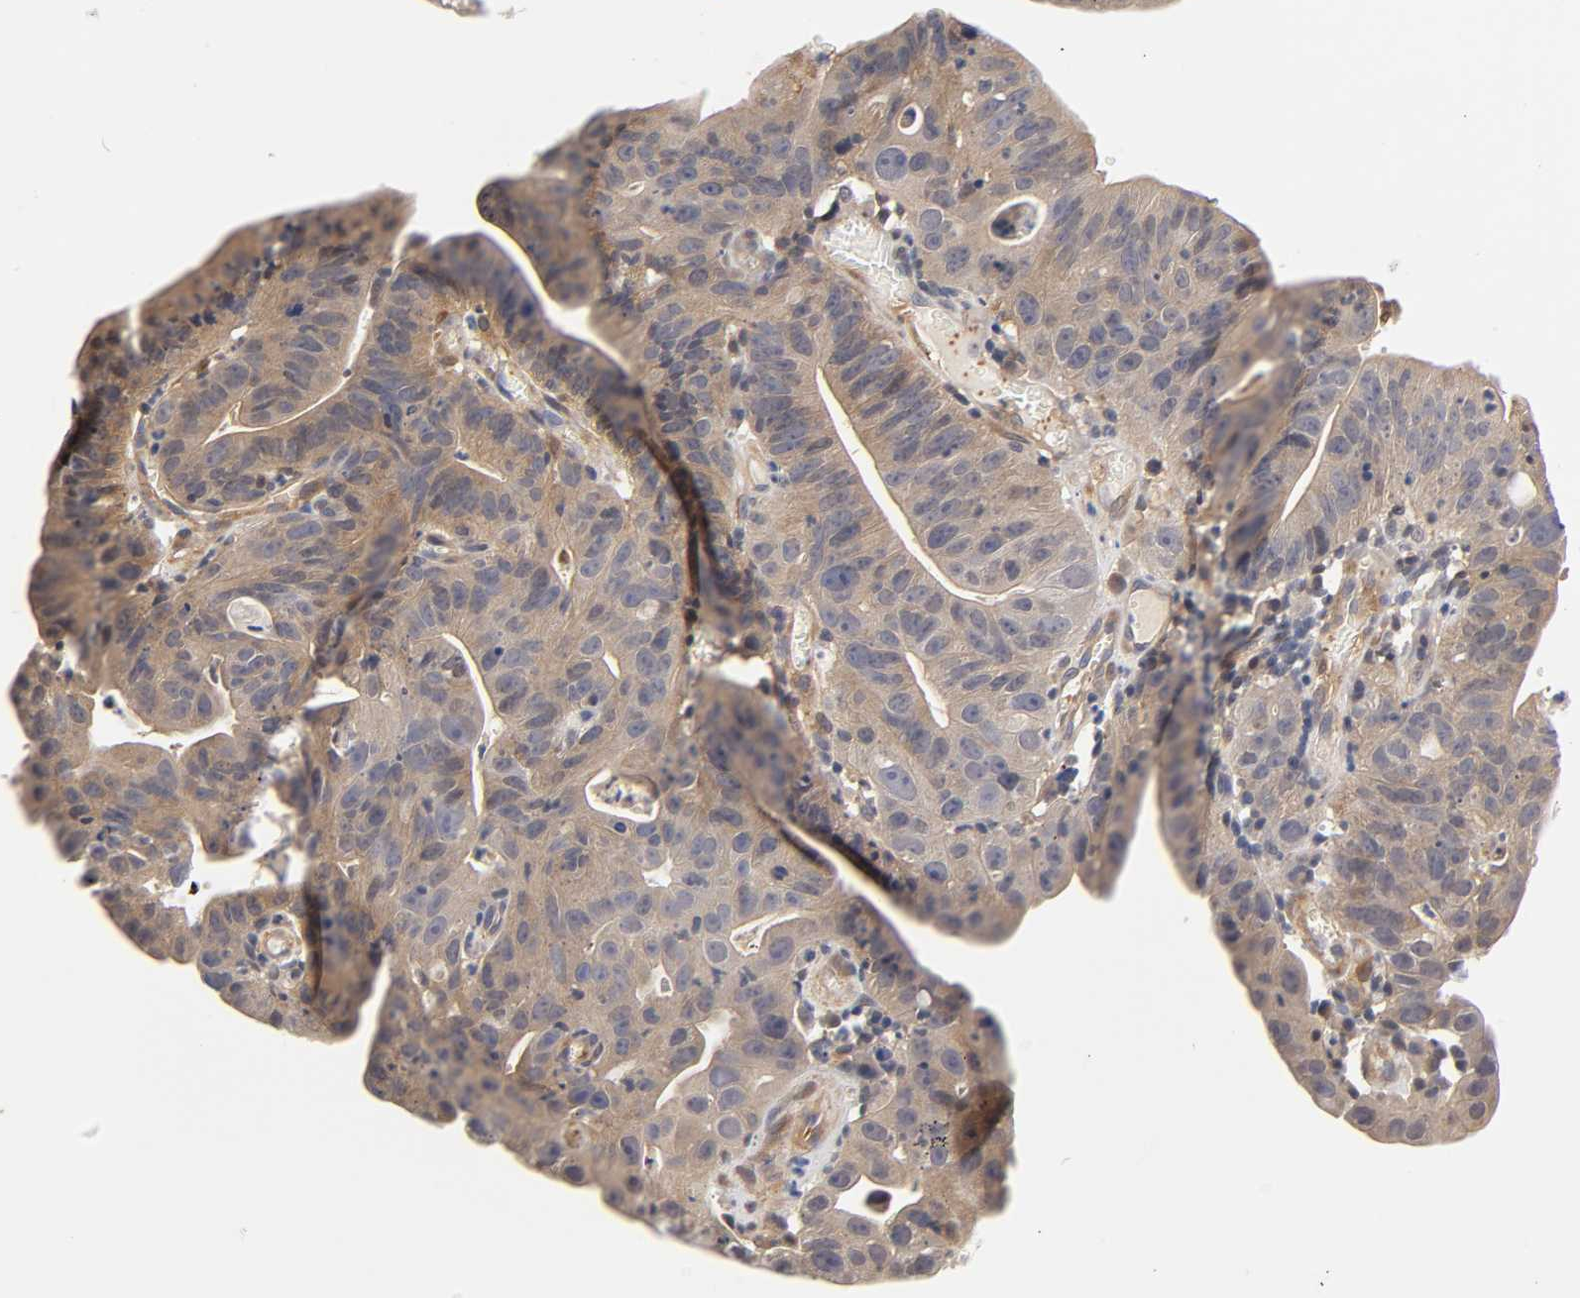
{"staining": {"intensity": "moderate", "quantity": ">75%", "location": "cytoplasmic/membranous"}, "tissue": "stomach cancer", "cell_type": "Tumor cells", "image_type": "cancer", "snomed": [{"axis": "morphology", "description": "Adenocarcinoma, NOS"}, {"axis": "topography", "description": "Stomach"}], "caption": "A photomicrograph of stomach adenocarcinoma stained for a protein demonstrates moderate cytoplasmic/membranous brown staining in tumor cells.", "gene": "PDE5A", "patient": {"sex": "male", "age": 59}}